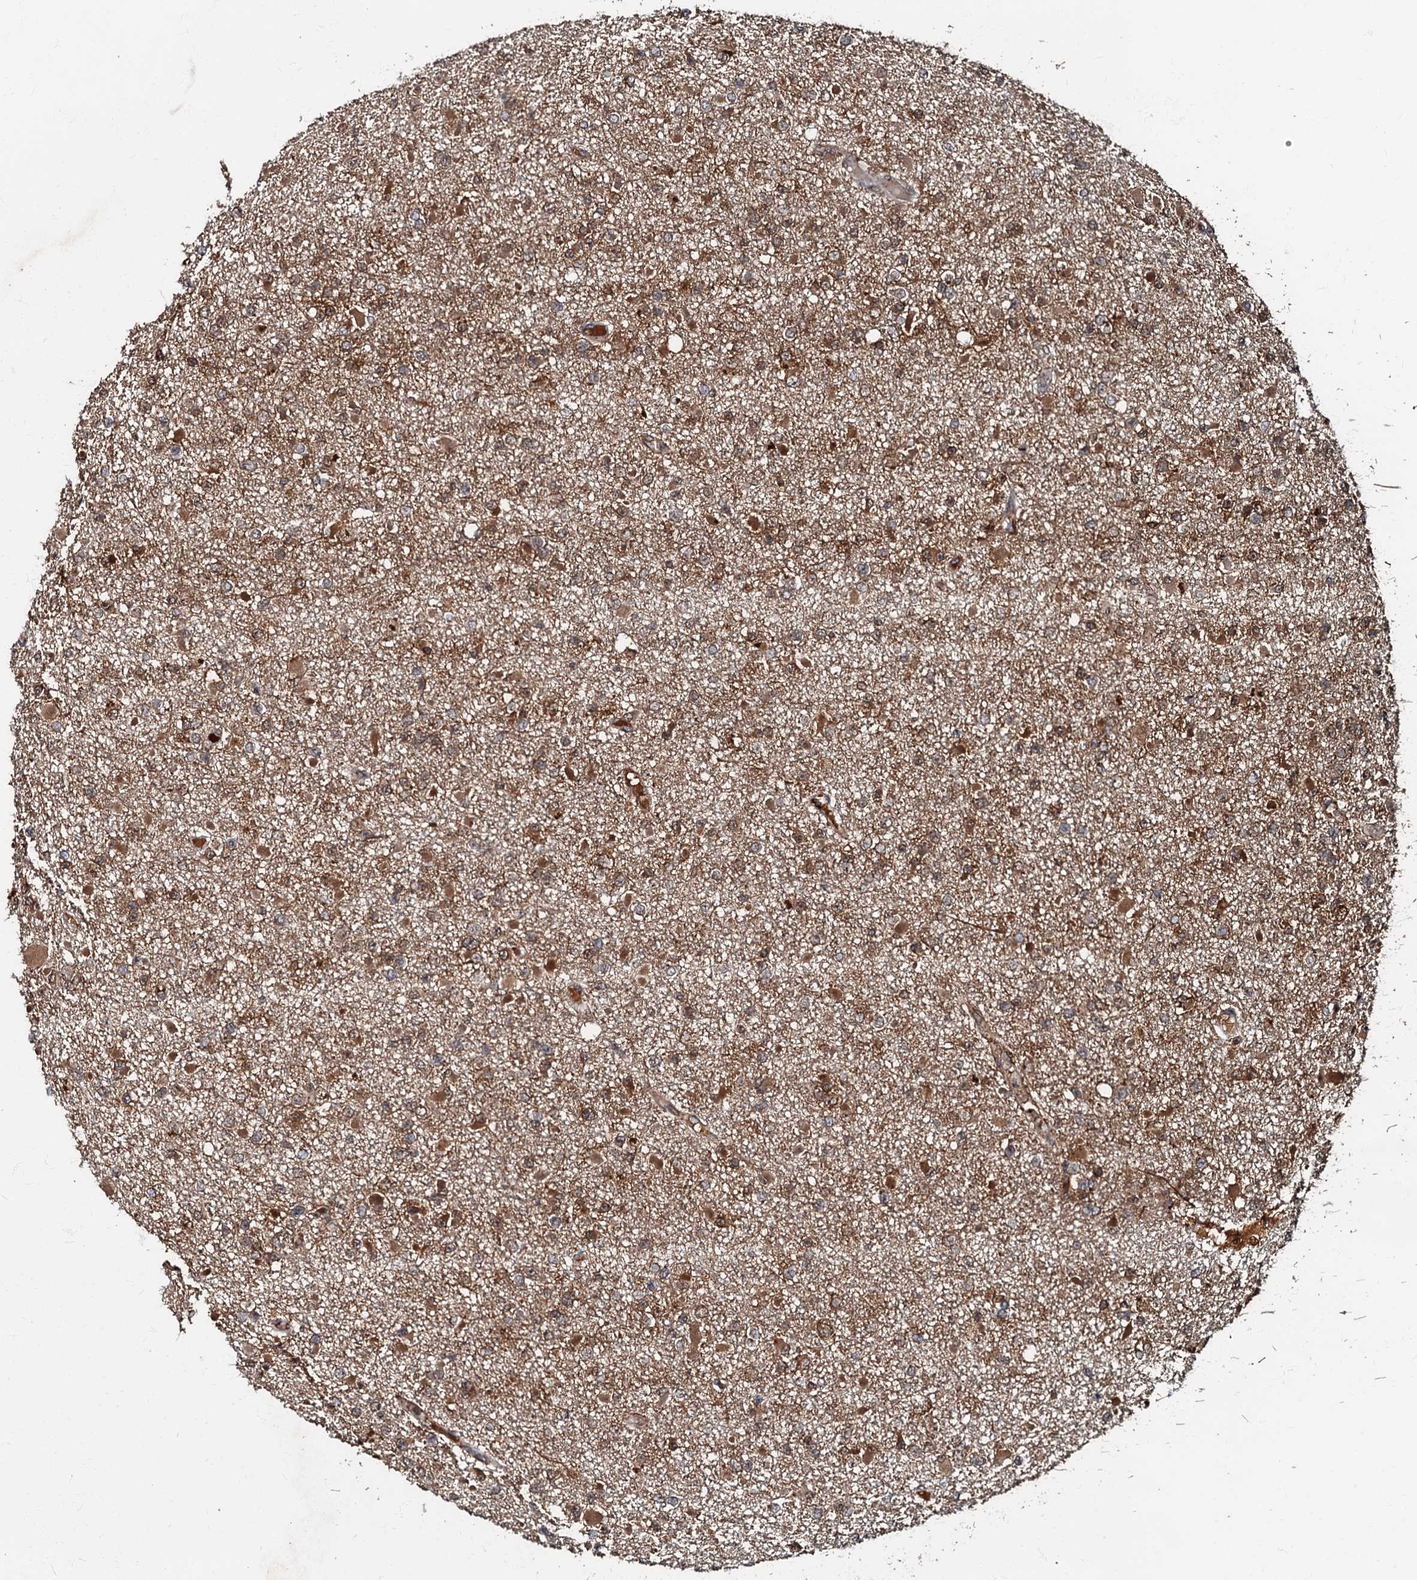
{"staining": {"intensity": "moderate", "quantity": "25%-75%", "location": "cytoplasmic/membranous"}, "tissue": "glioma", "cell_type": "Tumor cells", "image_type": "cancer", "snomed": [{"axis": "morphology", "description": "Glioma, malignant, Low grade"}, {"axis": "topography", "description": "Brain"}], "caption": "Immunohistochemical staining of human malignant glioma (low-grade) shows medium levels of moderate cytoplasmic/membranous protein staining in approximately 25%-75% of tumor cells.", "gene": "C18orf32", "patient": {"sex": "female", "age": 22}}